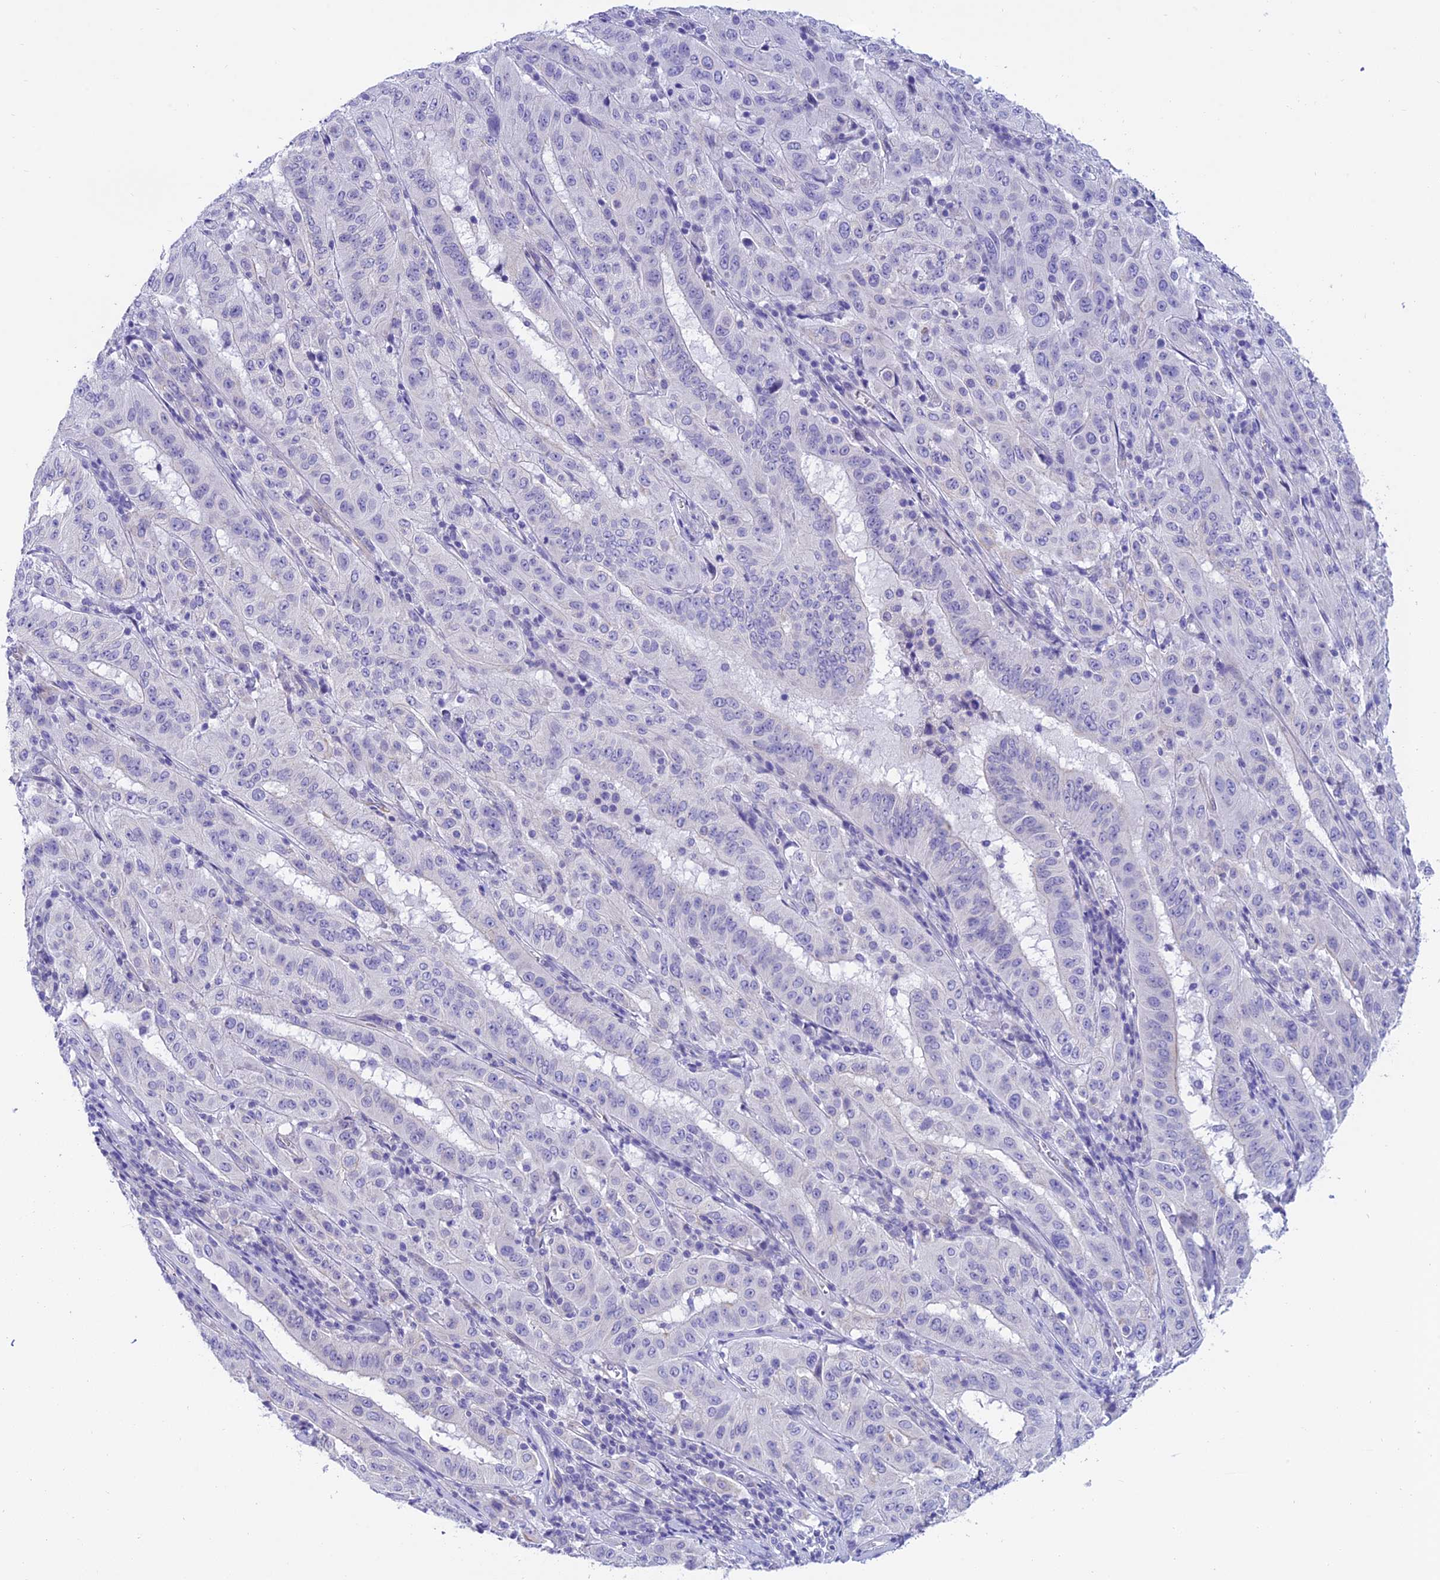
{"staining": {"intensity": "negative", "quantity": "none", "location": "none"}, "tissue": "pancreatic cancer", "cell_type": "Tumor cells", "image_type": "cancer", "snomed": [{"axis": "morphology", "description": "Adenocarcinoma, NOS"}, {"axis": "topography", "description": "Pancreas"}], "caption": "This photomicrograph is of pancreatic cancer stained with immunohistochemistry (IHC) to label a protein in brown with the nuclei are counter-stained blue. There is no expression in tumor cells.", "gene": "C17orf67", "patient": {"sex": "male", "age": 63}}